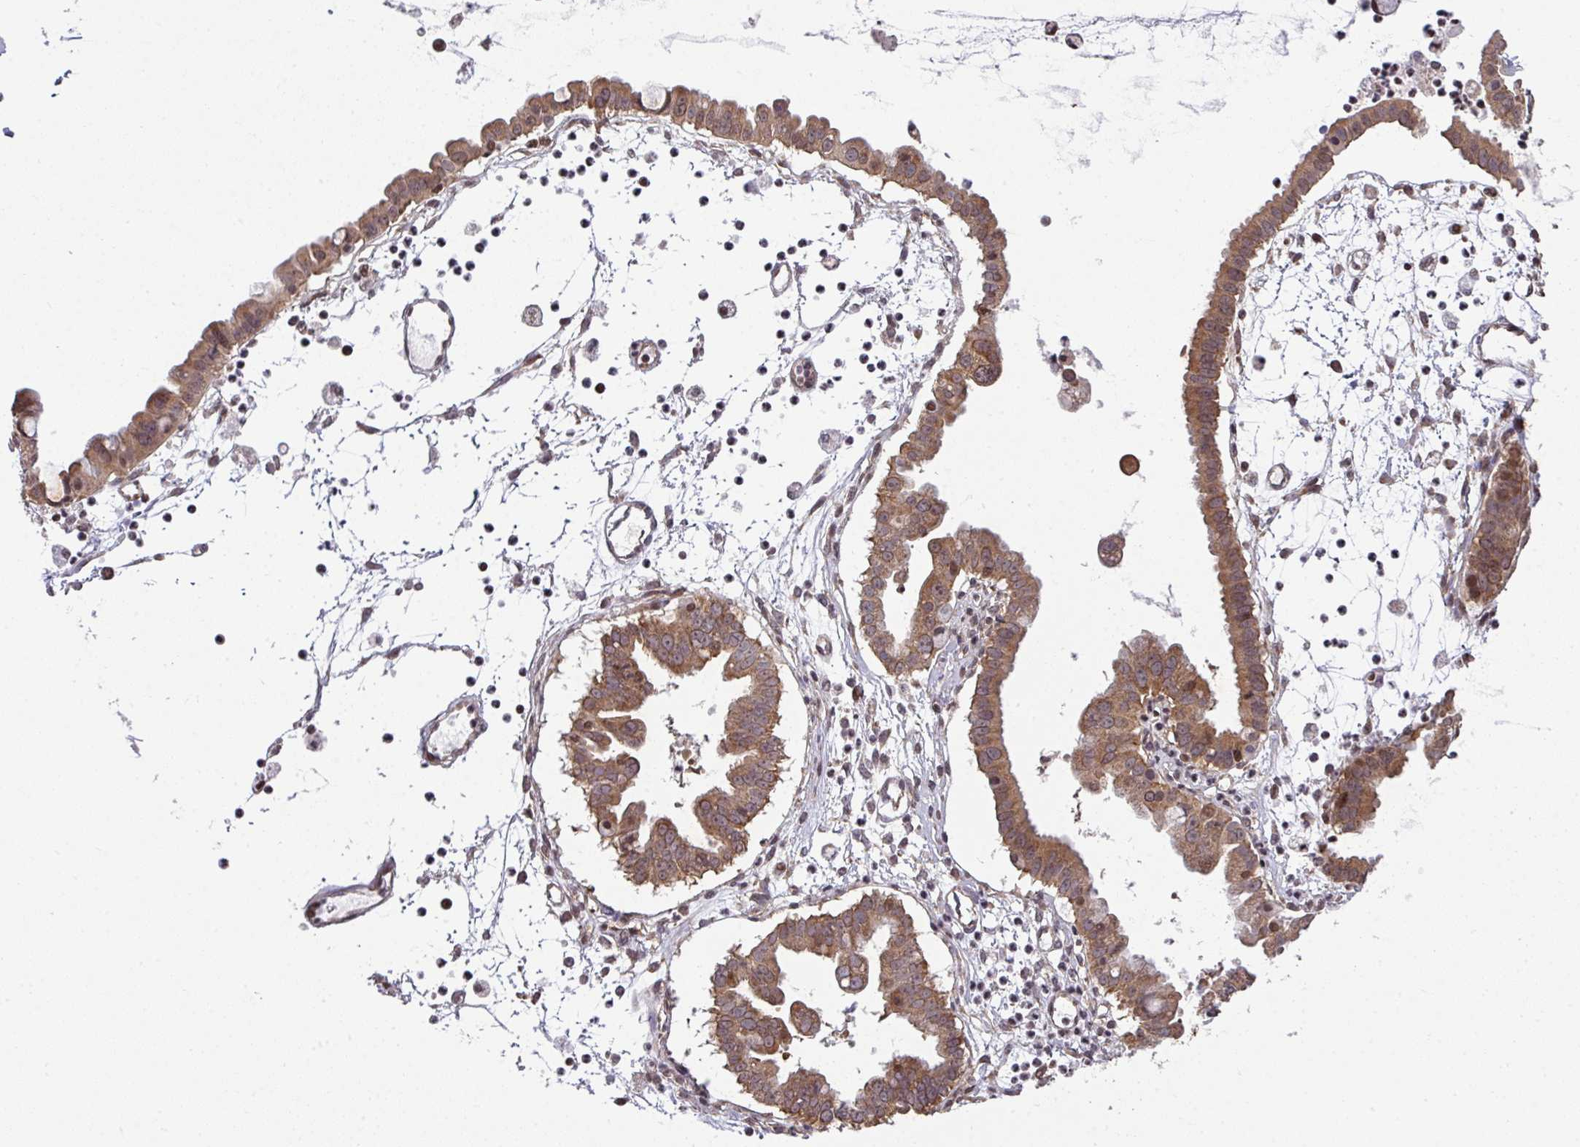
{"staining": {"intensity": "moderate", "quantity": ">75%", "location": "cytoplasmic/membranous,nuclear"}, "tissue": "ovarian cancer", "cell_type": "Tumor cells", "image_type": "cancer", "snomed": [{"axis": "morphology", "description": "Cystadenocarcinoma, mucinous, NOS"}, {"axis": "topography", "description": "Ovary"}], "caption": "A brown stain labels moderate cytoplasmic/membranous and nuclear expression of a protein in human ovarian cancer tumor cells. The protein is shown in brown color, while the nuclei are stained blue.", "gene": "PLK1", "patient": {"sex": "female", "age": 61}}